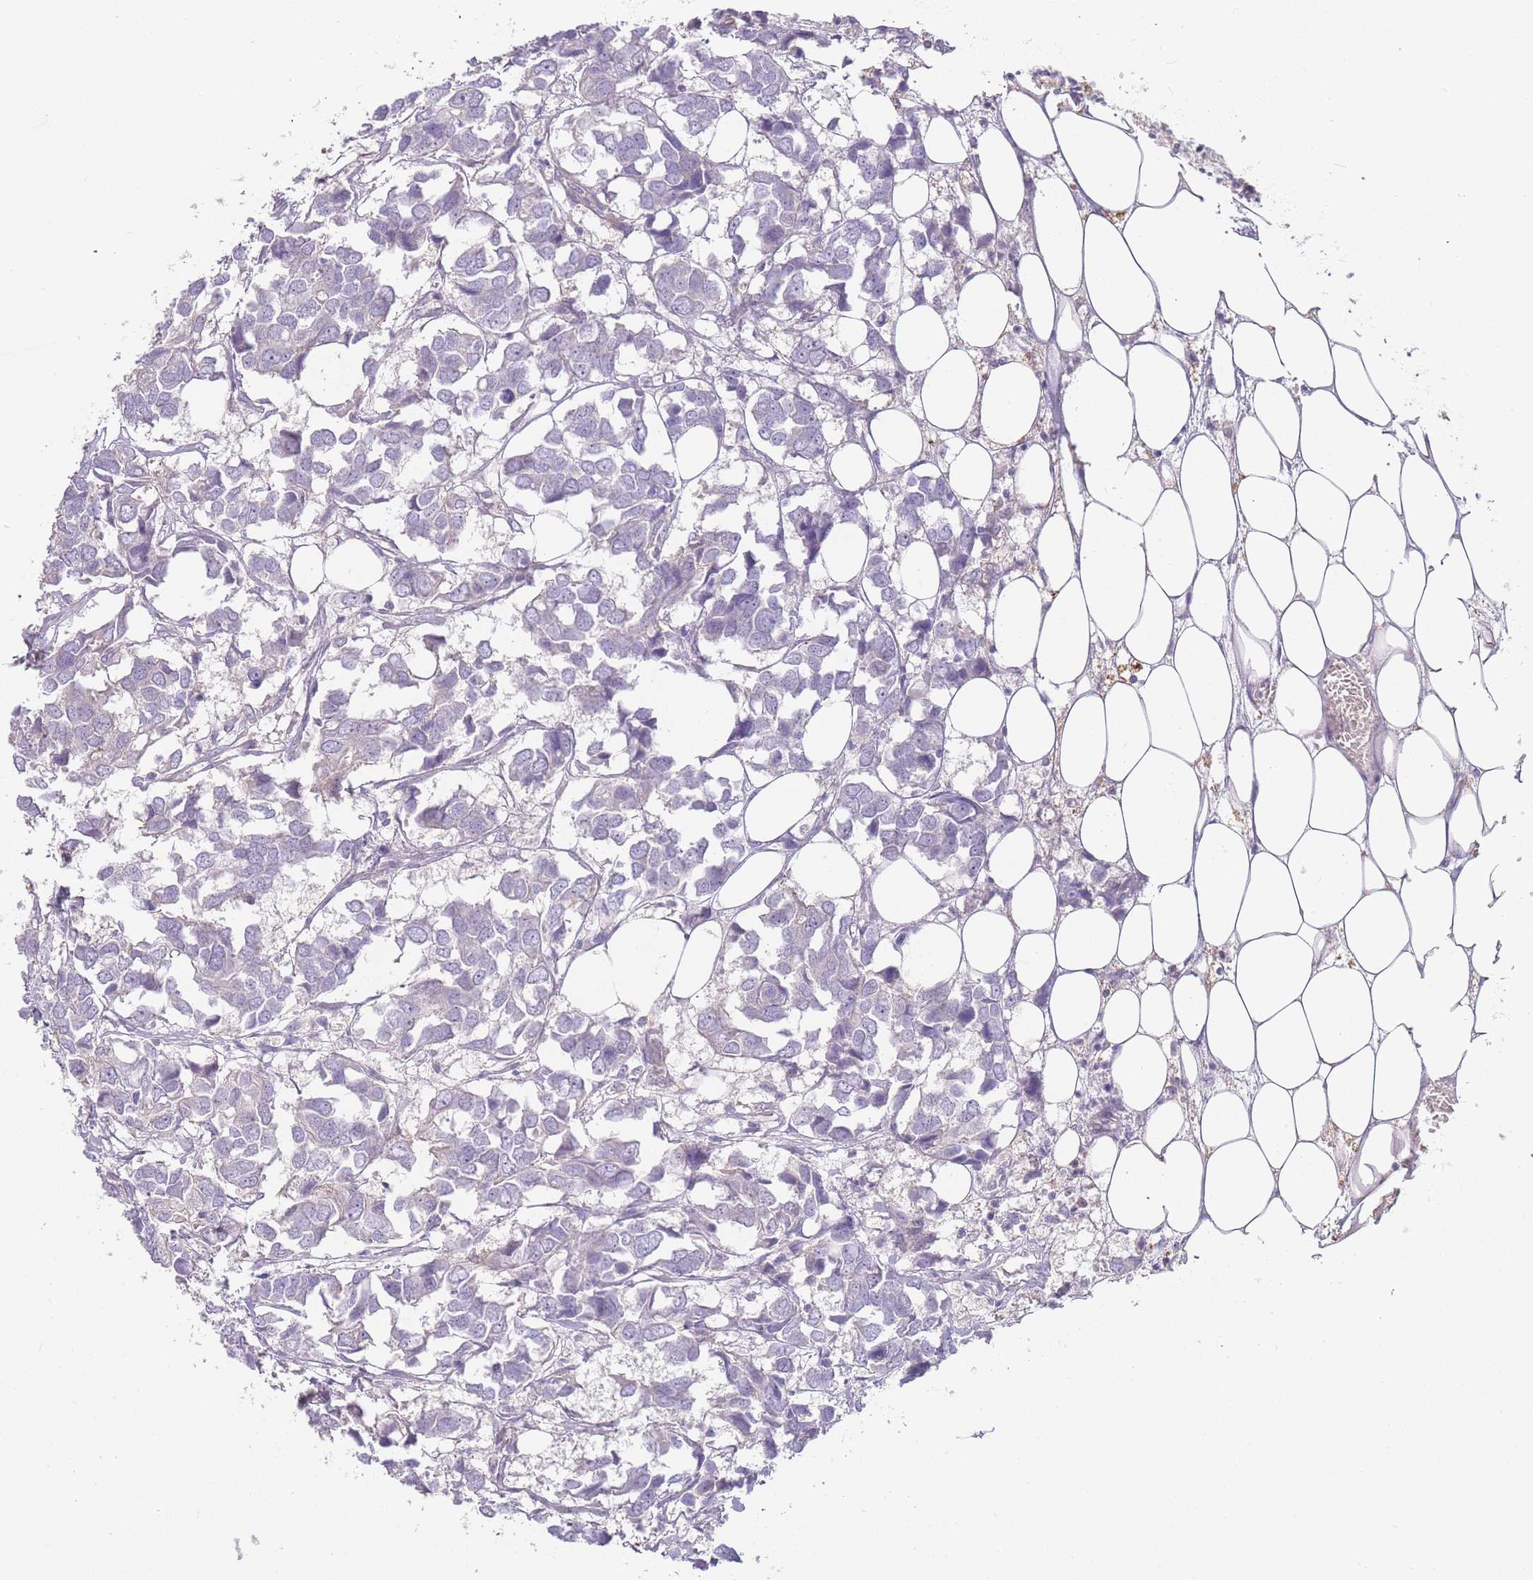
{"staining": {"intensity": "negative", "quantity": "none", "location": "none"}, "tissue": "breast cancer", "cell_type": "Tumor cells", "image_type": "cancer", "snomed": [{"axis": "morphology", "description": "Duct carcinoma"}, {"axis": "topography", "description": "Breast"}], "caption": "Immunohistochemistry of human infiltrating ductal carcinoma (breast) shows no positivity in tumor cells.", "gene": "SPHKAP", "patient": {"sex": "female", "age": 83}}